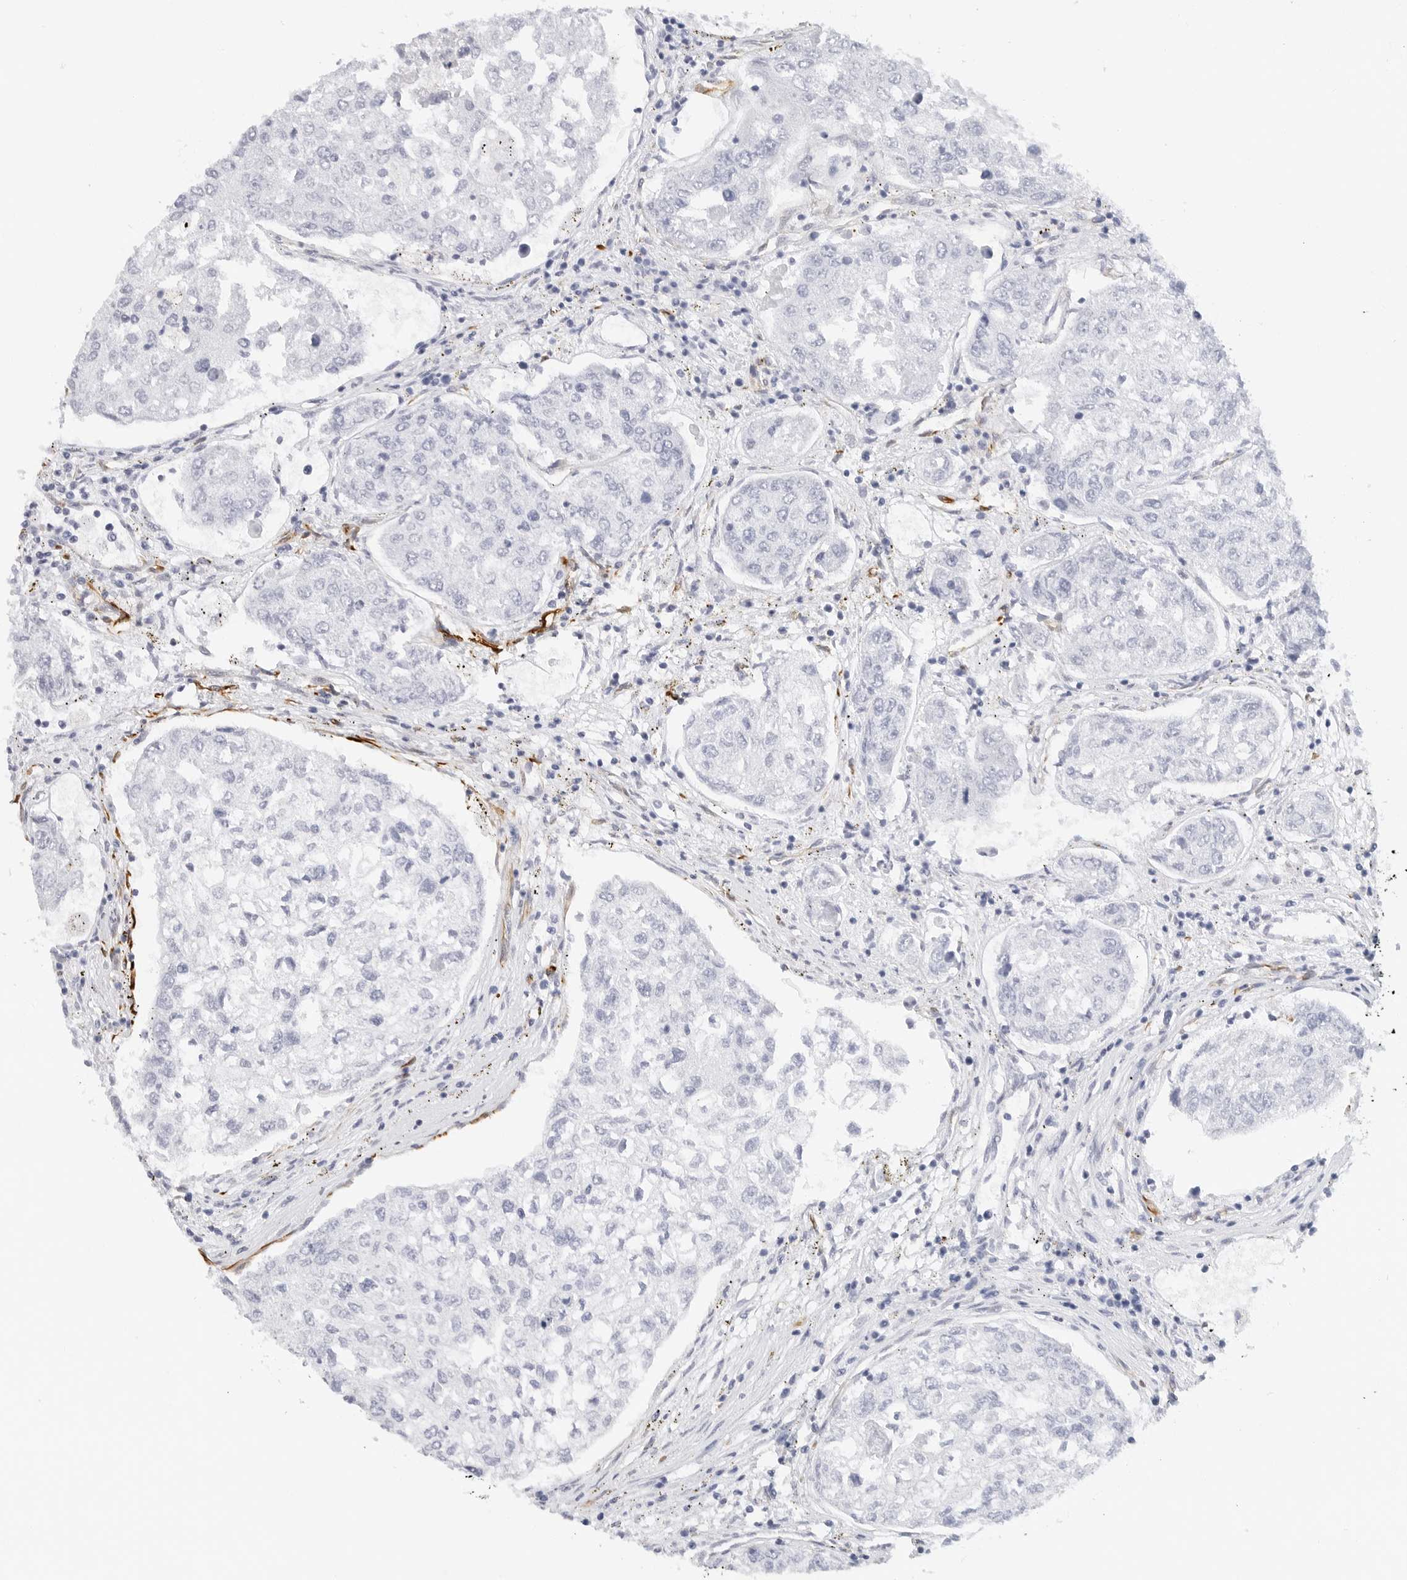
{"staining": {"intensity": "negative", "quantity": "none", "location": "none"}, "tissue": "urothelial cancer", "cell_type": "Tumor cells", "image_type": "cancer", "snomed": [{"axis": "morphology", "description": "Urothelial carcinoma, High grade"}, {"axis": "topography", "description": "Lymph node"}, {"axis": "topography", "description": "Urinary bladder"}], "caption": "This is a image of immunohistochemistry (IHC) staining of high-grade urothelial carcinoma, which shows no positivity in tumor cells.", "gene": "NES", "patient": {"sex": "male", "age": 51}}